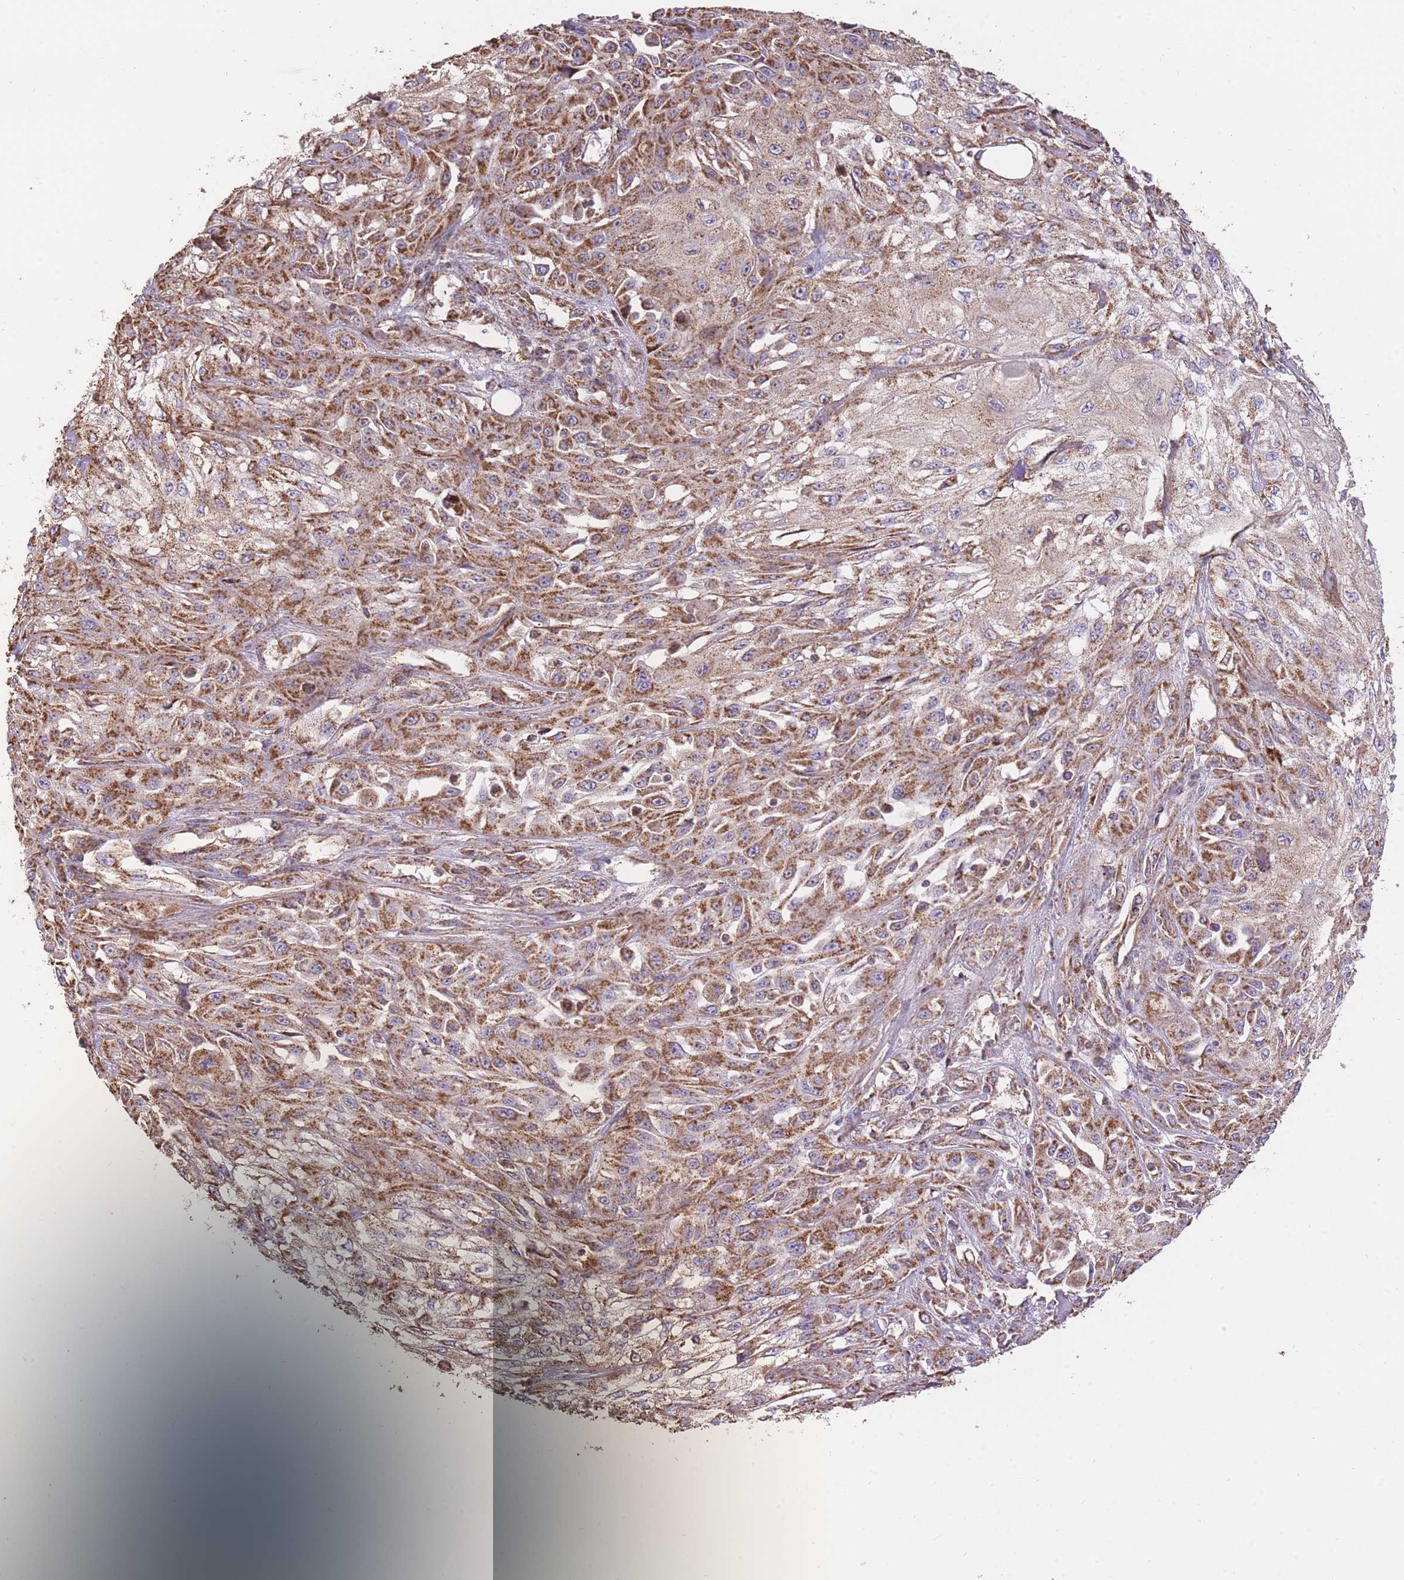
{"staining": {"intensity": "strong", "quantity": ">75%", "location": "cytoplasmic/membranous"}, "tissue": "skin cancer", "cell_type": "Tumor cells", "image_type": "cancer", "snomed": [{"axis": "morphology", "description": "Squamous cell carcinoma, NOS"}, {"axis": "morphology", "description": "Squamous cell carcinoma, metastatic, NOS"}, {"axis": "topography", "description": "Skin"}, {"axis": "topography", "description": "Lymph node"}], "caption": "Tumor cells display strong cytoplasmic/membranous expression in approximately >75% of cells in skin squamous cell carcinoma. (Brightfield microscopy of DAB IHC at high magnification).", "gene": "PREP", "patient": {"sex": "male", "age": 75}}